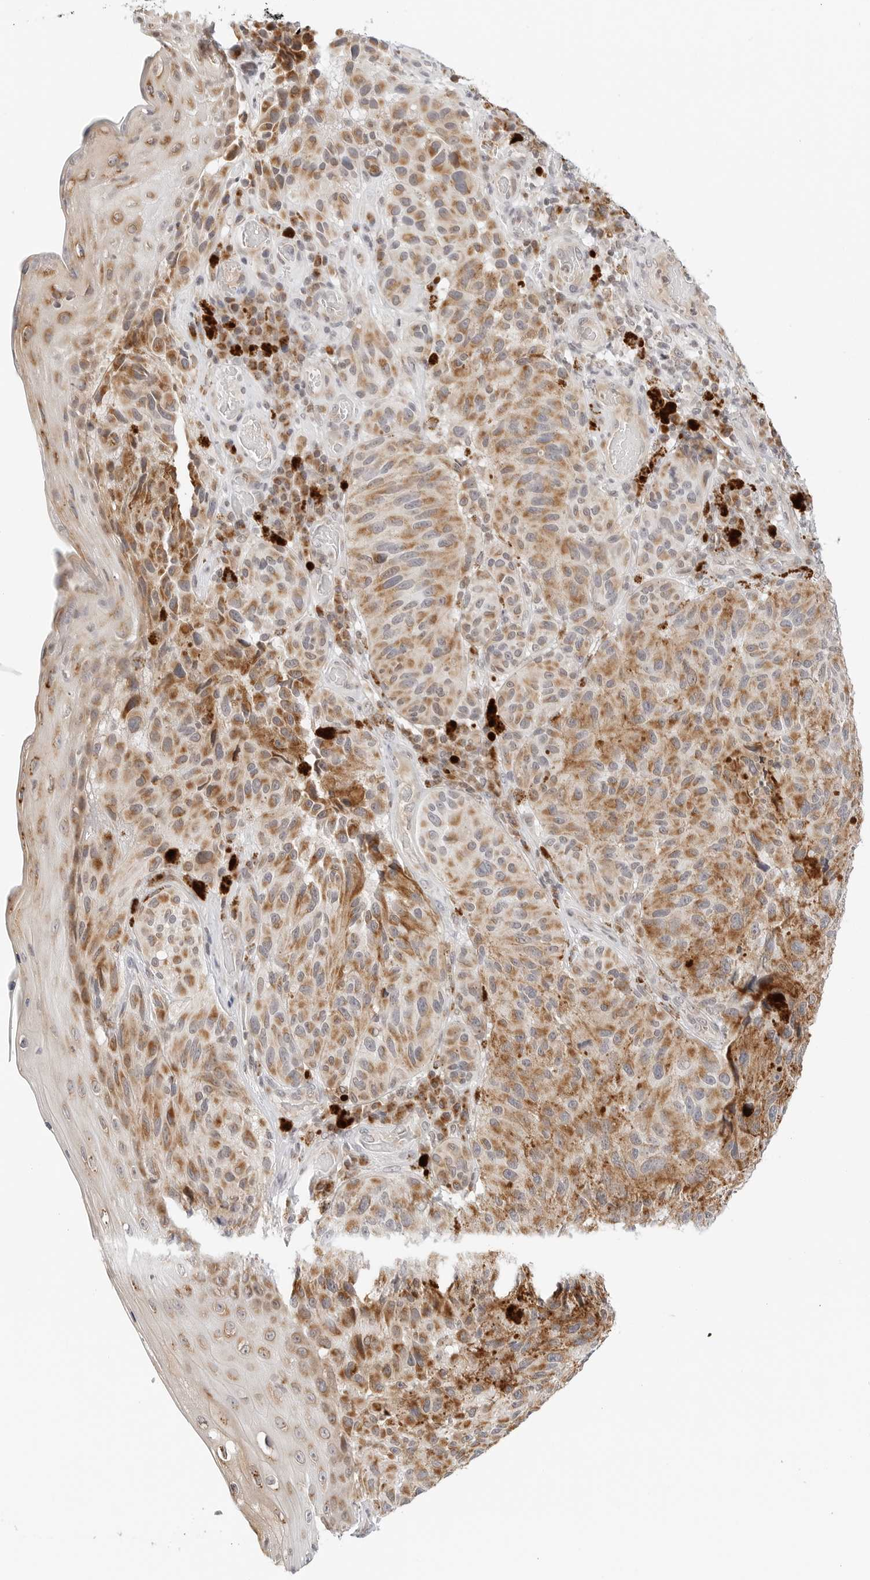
{"staining": {"intensity": "moderate", "quantity": ">75%", "location": "cytoplasmic/membranous"}, "tissue": "melanoma", "cell_type": "Tumor cells", "image_type": "cancer", "snomed": [{"axis": "morphology", "description": "Malignant melanoma, NOS"}, {"axis": "topography", "description": "Skin"}], "caption": "A medium amount of moderate cytoplasmic/membranous positivity is identified in approximately >75% of tumor cells in melanoma tissue.", "gene": "DYRK4", "patient": {"sex": "female", "age": 73}}